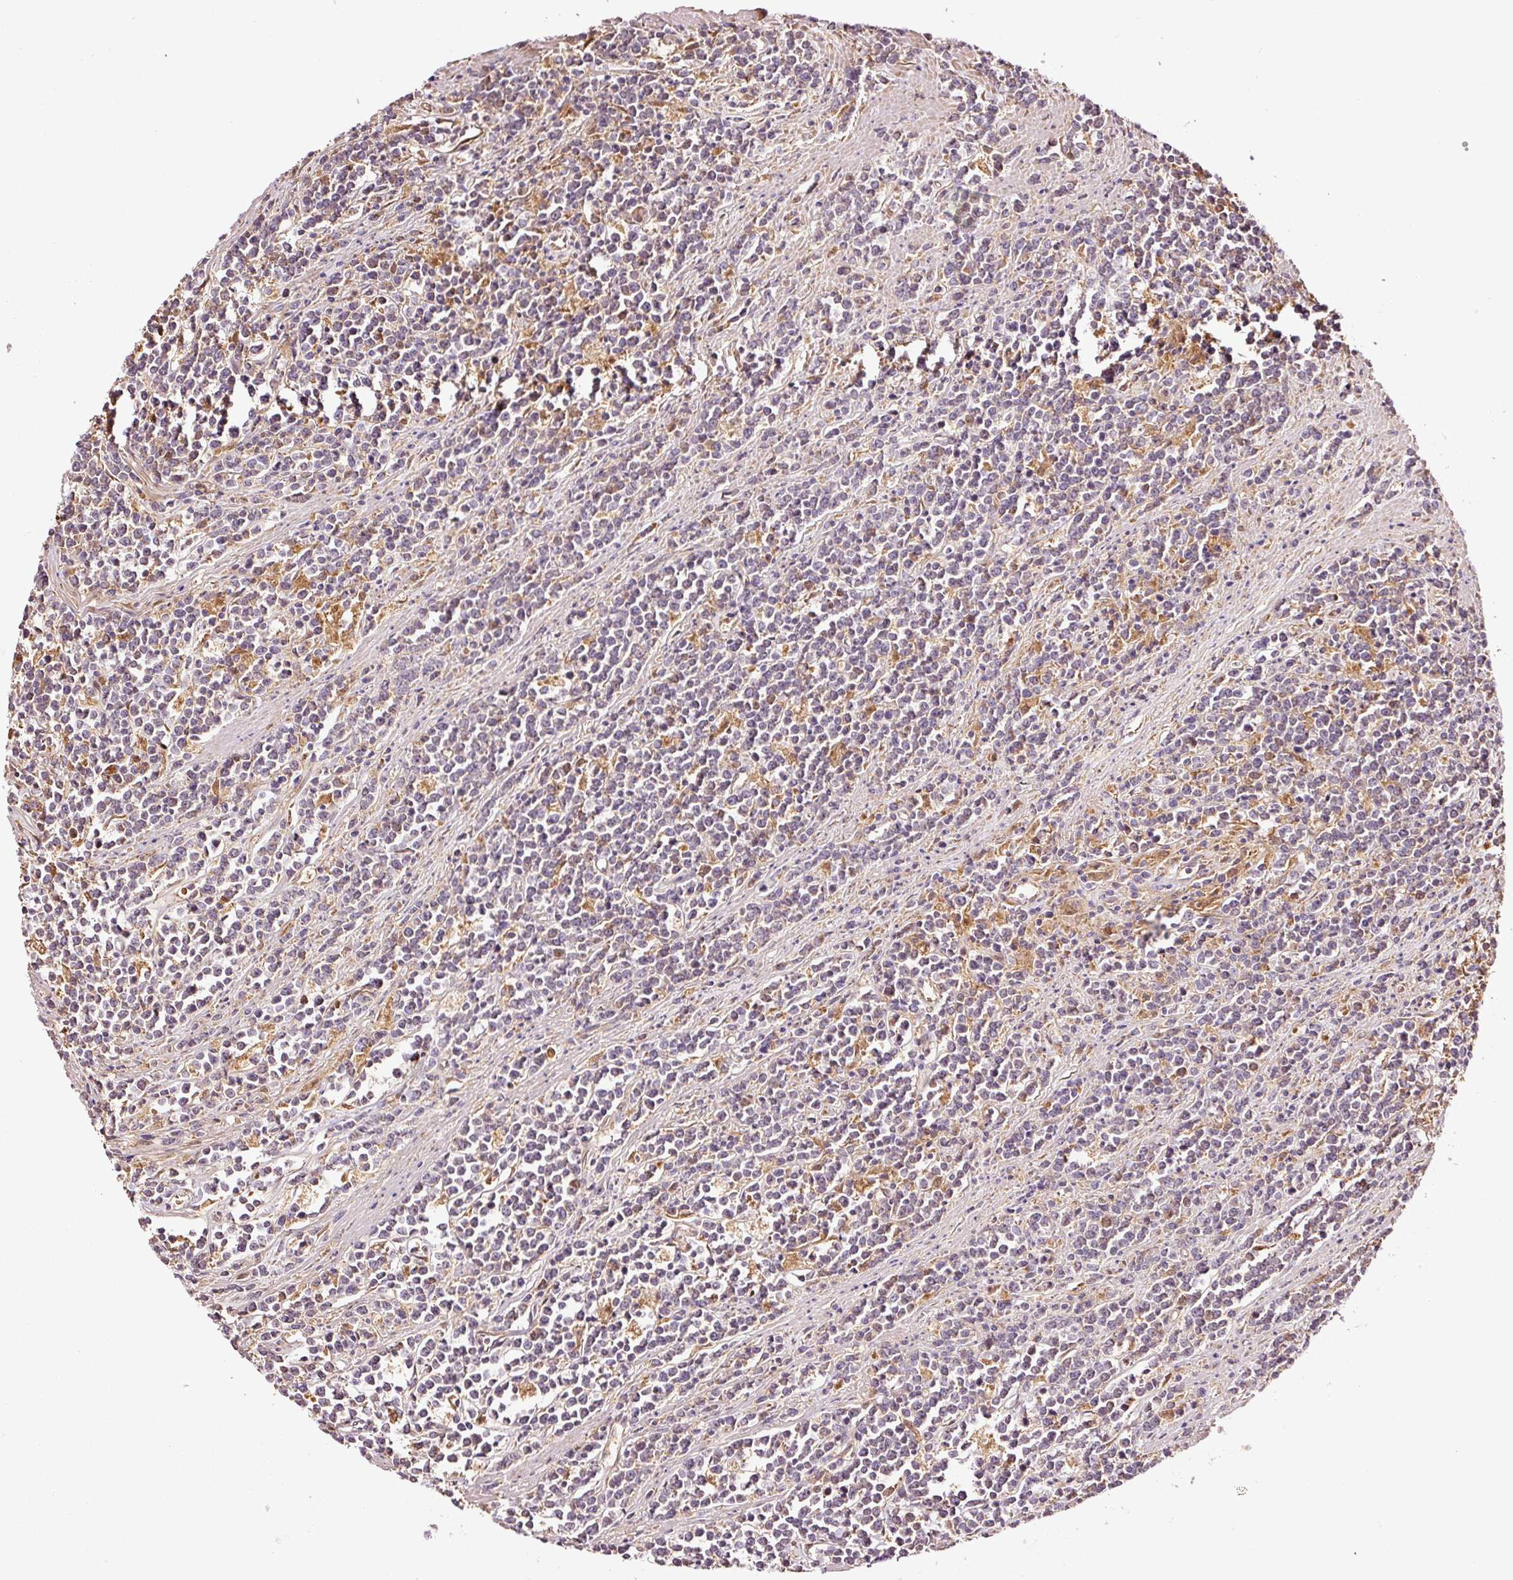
{"staining": {"intensity": "negative", "quantity": "none", "location": "none"}, "tissue": "lymphoma", "cell_type": "Tumor cells", "image_type": "cancer", "snomed": [{"axis": "morphology", "description": "Malignant lymphoma, non-Hodgkin's type, High grade"}, {"axis": "topography", "description": "Small intestine"}, {"axis": "topography", "description": "Colon"}], "caption": "Immunohistochemical staining of lymphoma exhibits no significant staining in tumor cells. (DAB immunohistochemistry visualized using brightfield microscopy, high magnification).", "gene": "PGLYRP2", "patient": {"sex": "male", "age": 8}}